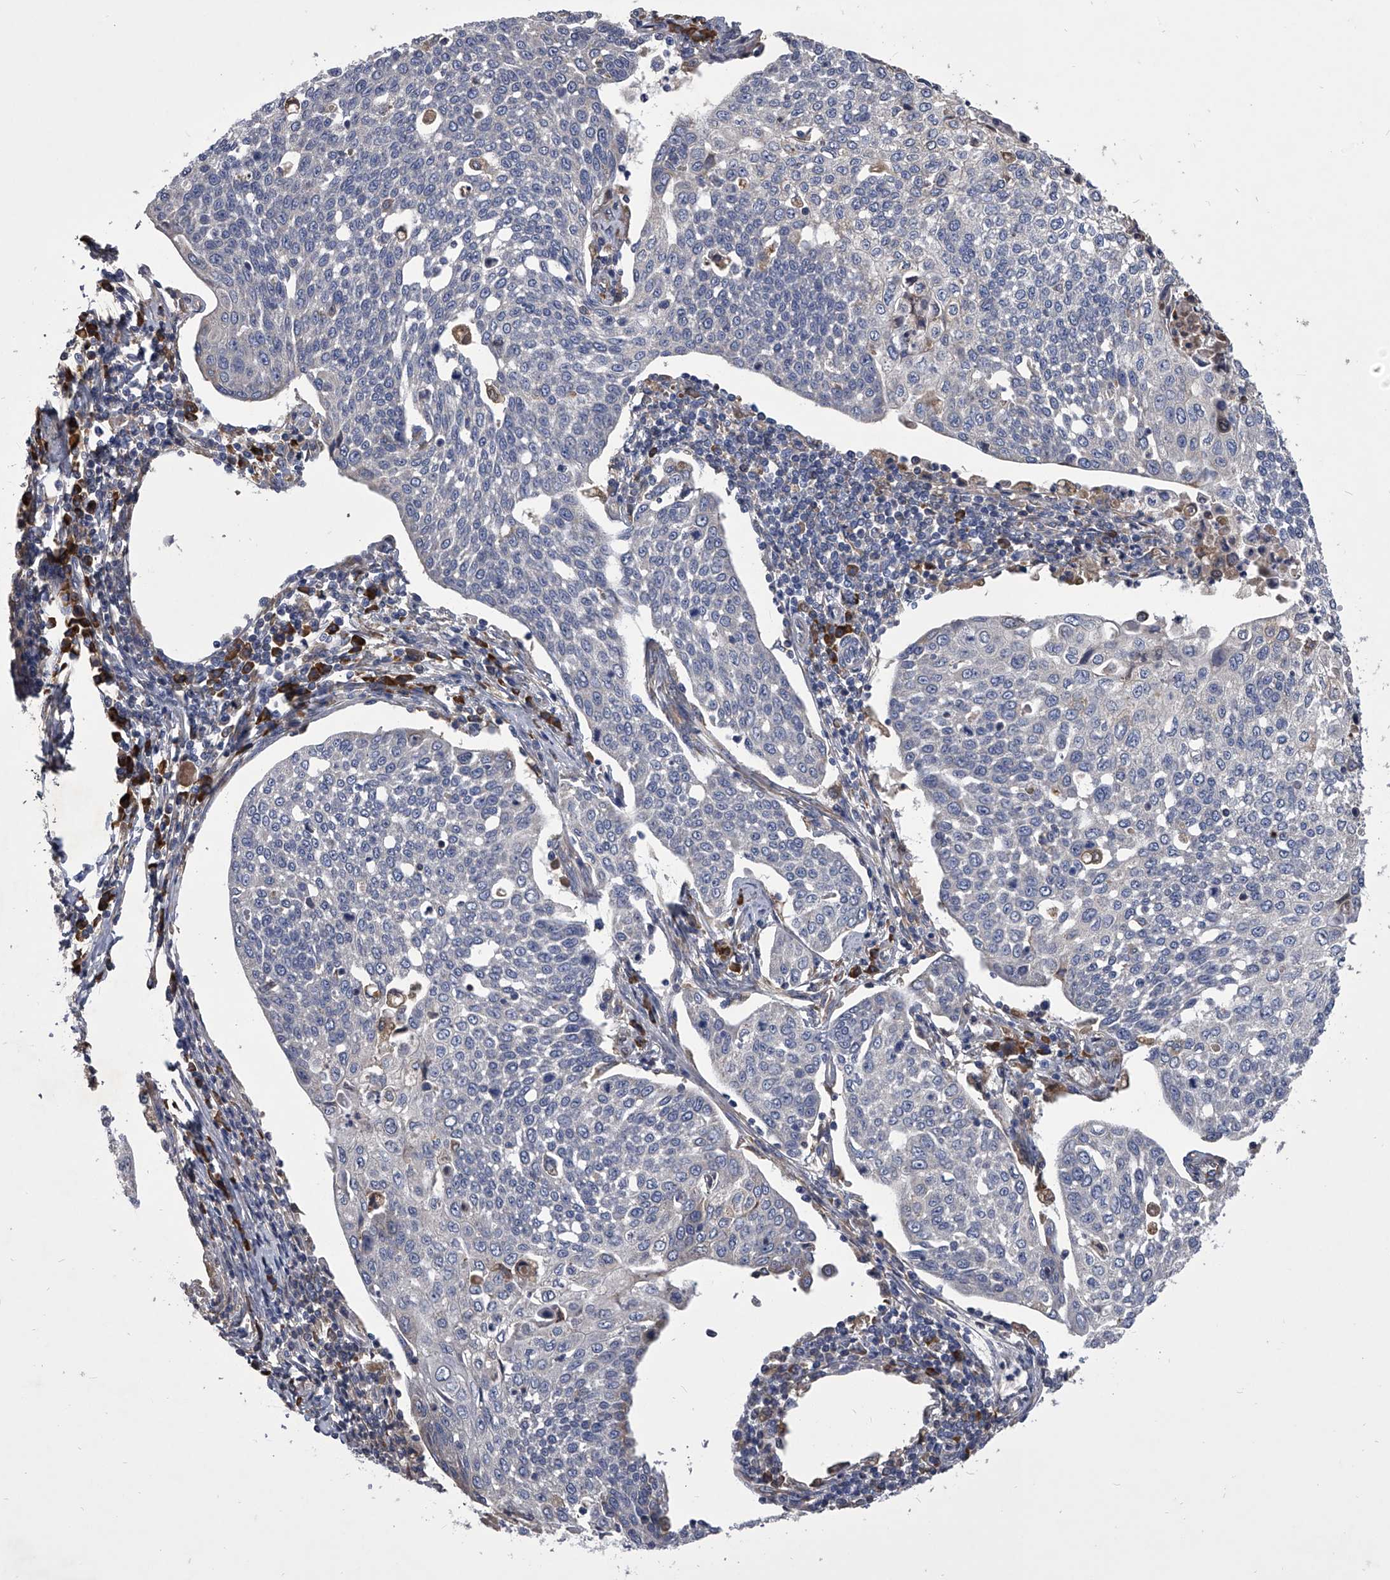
{"staining": {"intensity": "negative", "quantity": "none", "location": "none"}, "tissue": "cervical cancer", "cell_type": "Tumor cells", "image_type": "cancer", "snomed": [{"axis": "morphology", "description": "Squamous cell carcinoma, NOS"}, {"axis": "topography", "description": "Cervix"}], "caption": "Tumor cells show no significant protein staining in cervical squamous cell carcinoma.", "gene": "CCR4", "patient": {"sex": "female", "age": 34}}